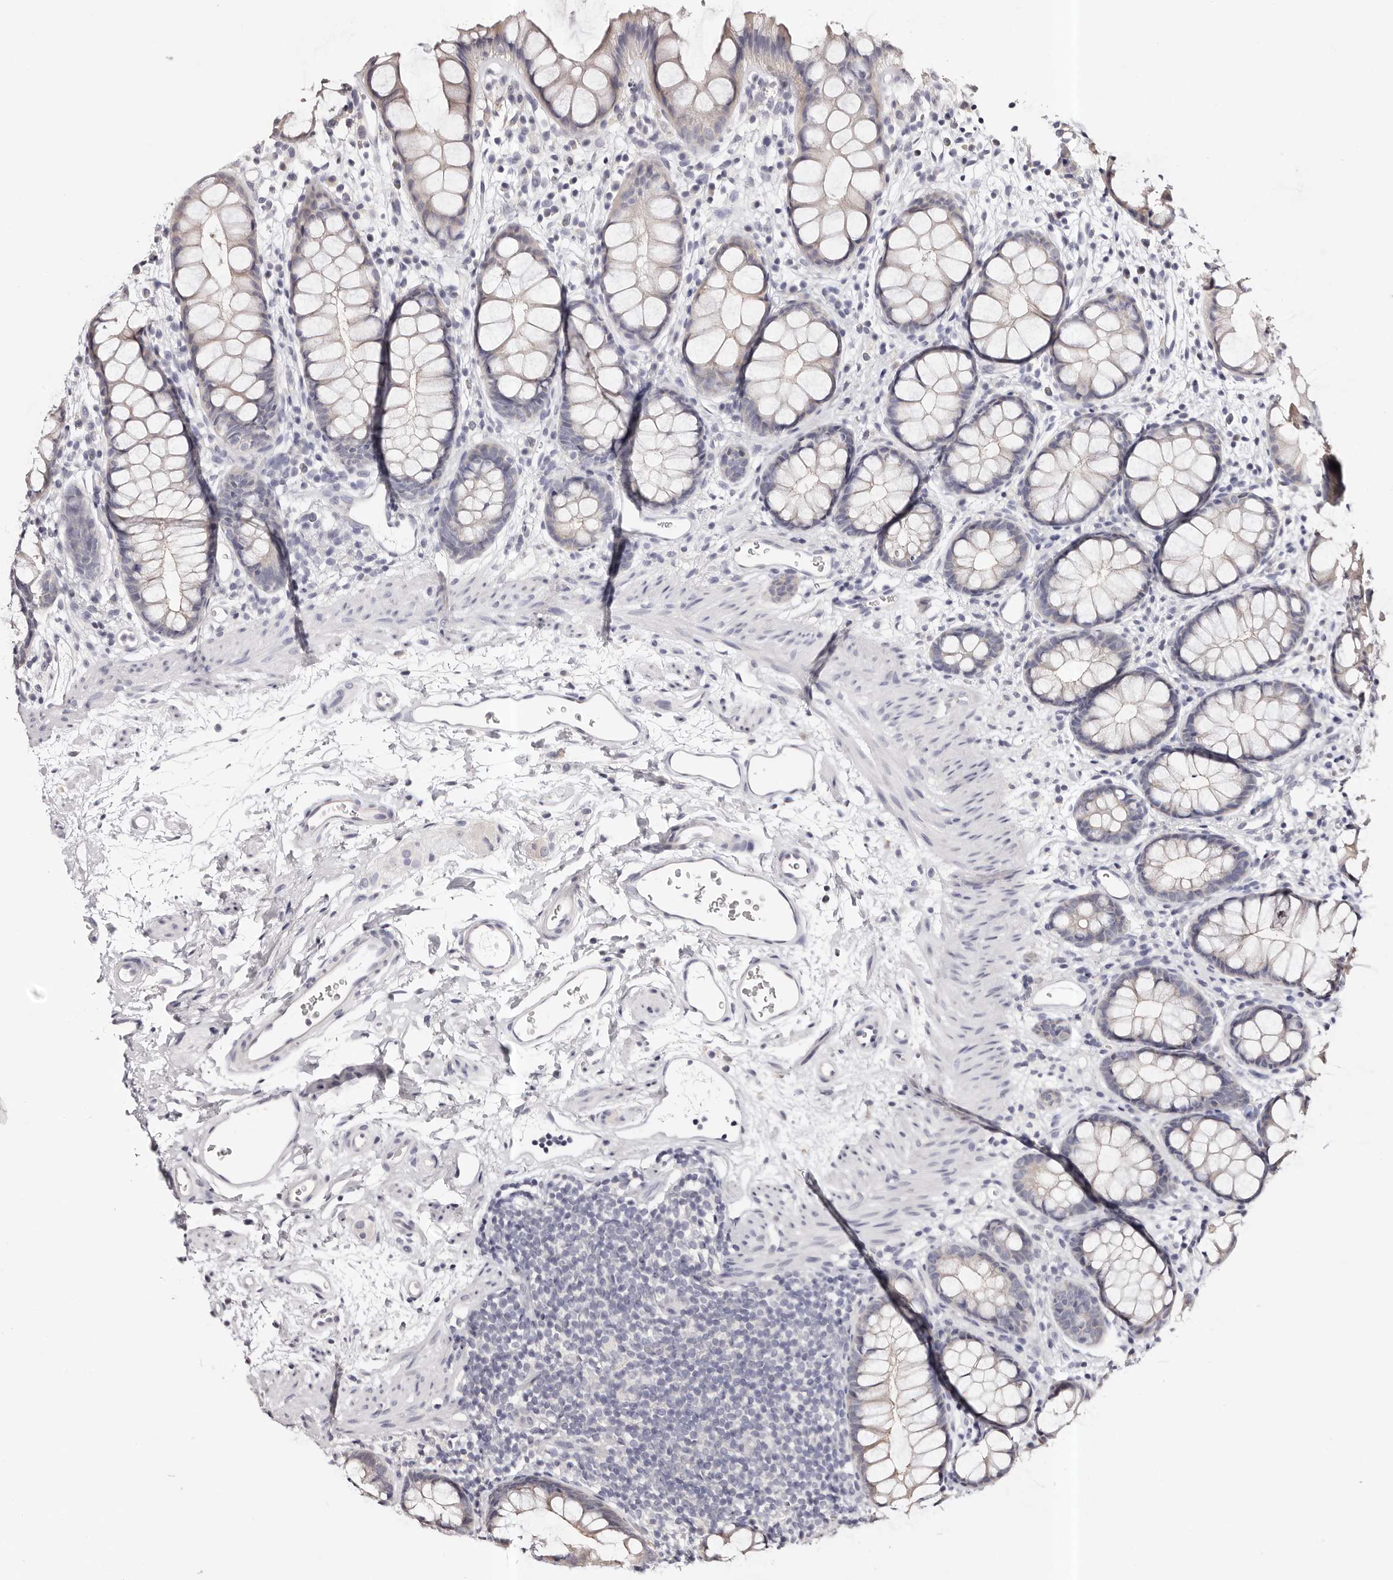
{"staining": {"intensity": "negative", "quantity": "none", "location": "none"}, "tissue": "rectum", "cell_type": "Glandular cells", "image_type": "normal", "snomed": [{"axis": "morphology", "description": "Normal tissue, NOS"}, {"axis": "topography", "description": "Rectum"}], "caption": "IHC of normal rectum exhibits no positivity in glandular cells.", "gene": "ROM1", "patient": {"sex": "female", "age": 65}}